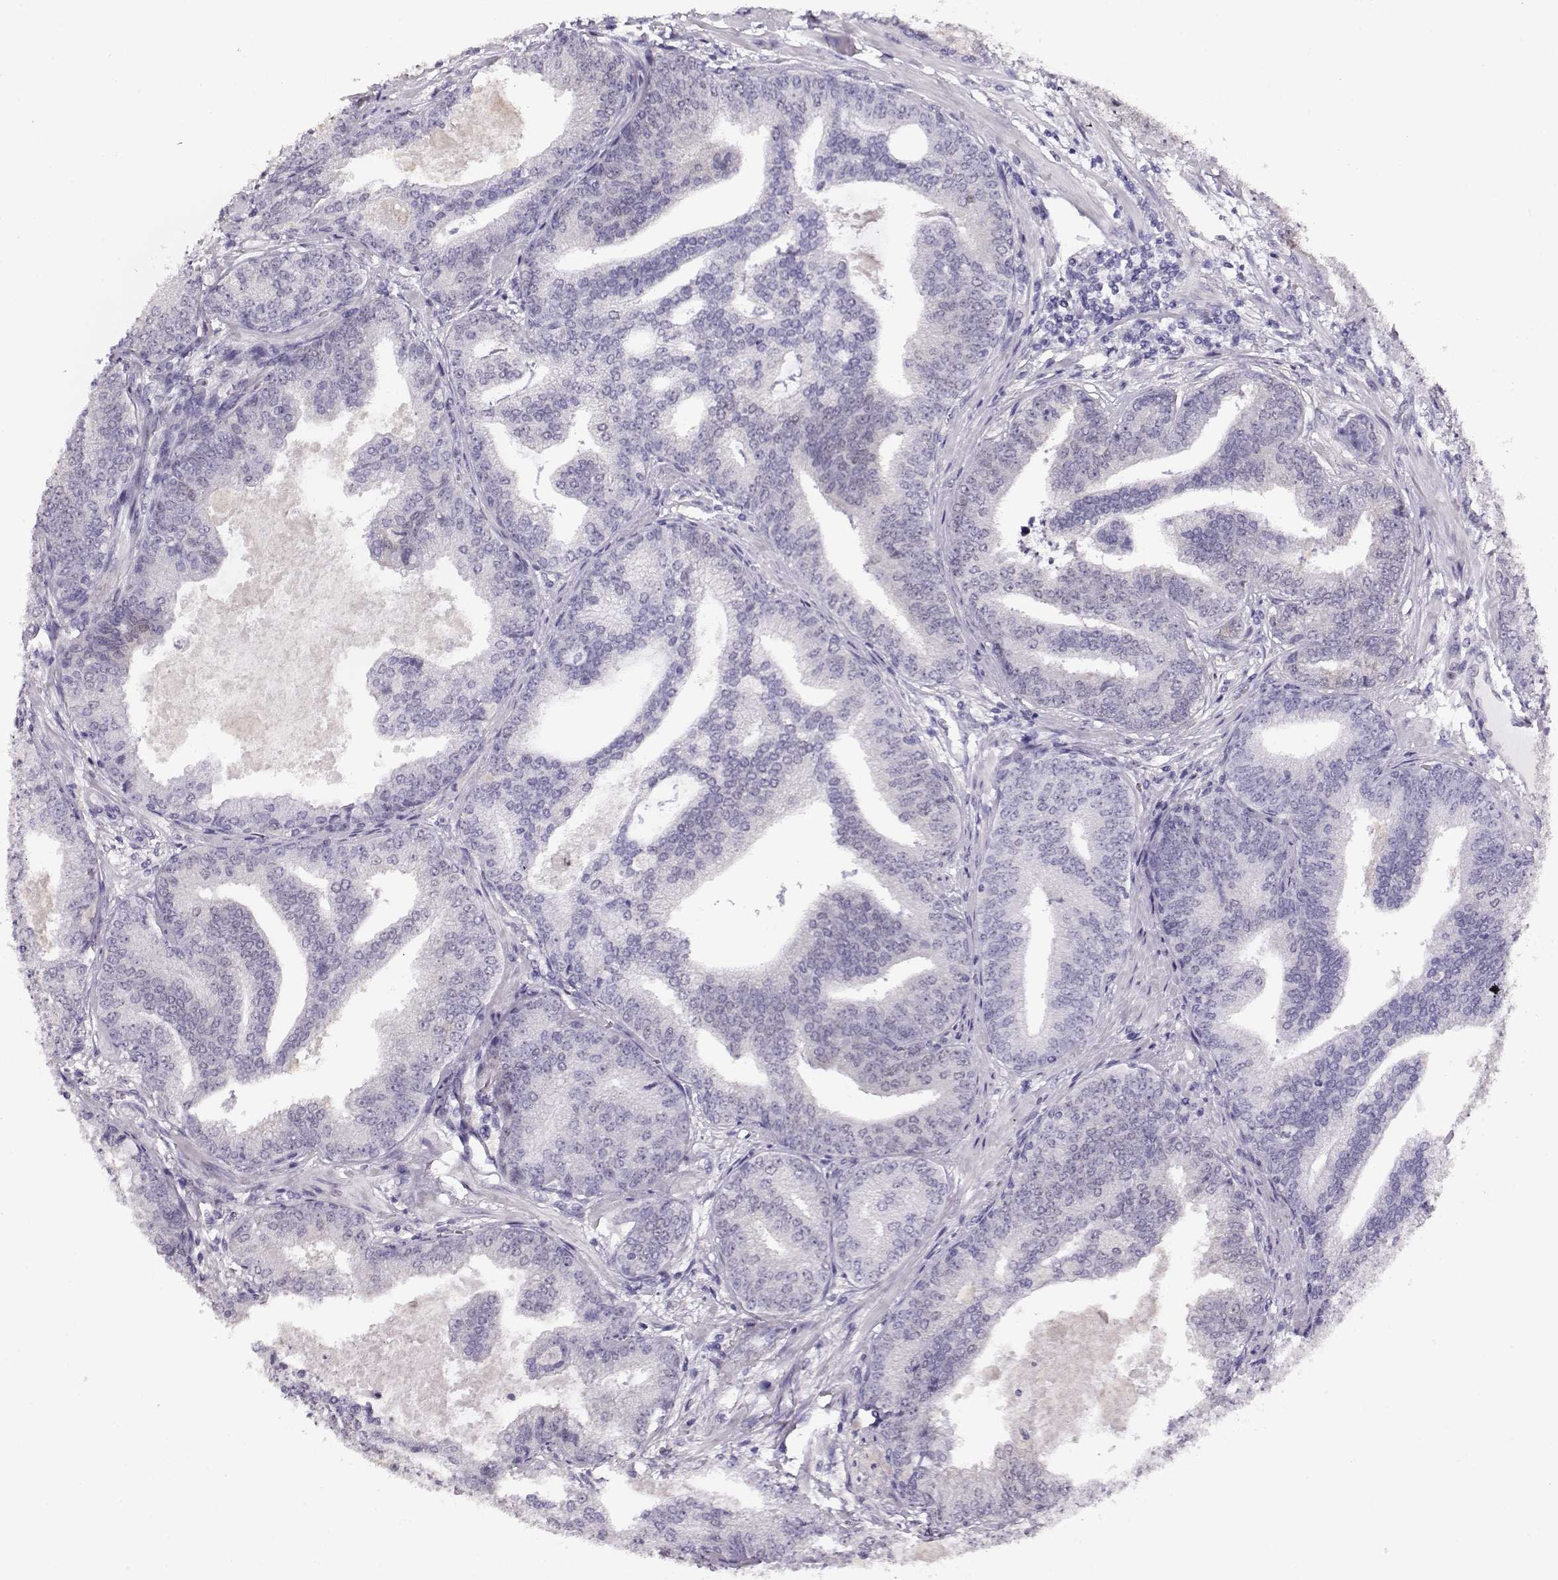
{"staining": {"intensity": "negative", "quantity": "none", "location": "none"}, "tissue": "prostate cancer", "cell_type": "Tumor cells", "image_type": "cancer", "snomed": [{"axis": "morphology", "description": "Adenocarcinoma, NOS"}, {"axis": "topography", "description": "Prostate"}], "caption": "A micrograph of prostate cancer stained for a protein displays no brown staining in tumor cells.", "gene": "CCR8", "patient": {"sex": "male", "age": 64}}